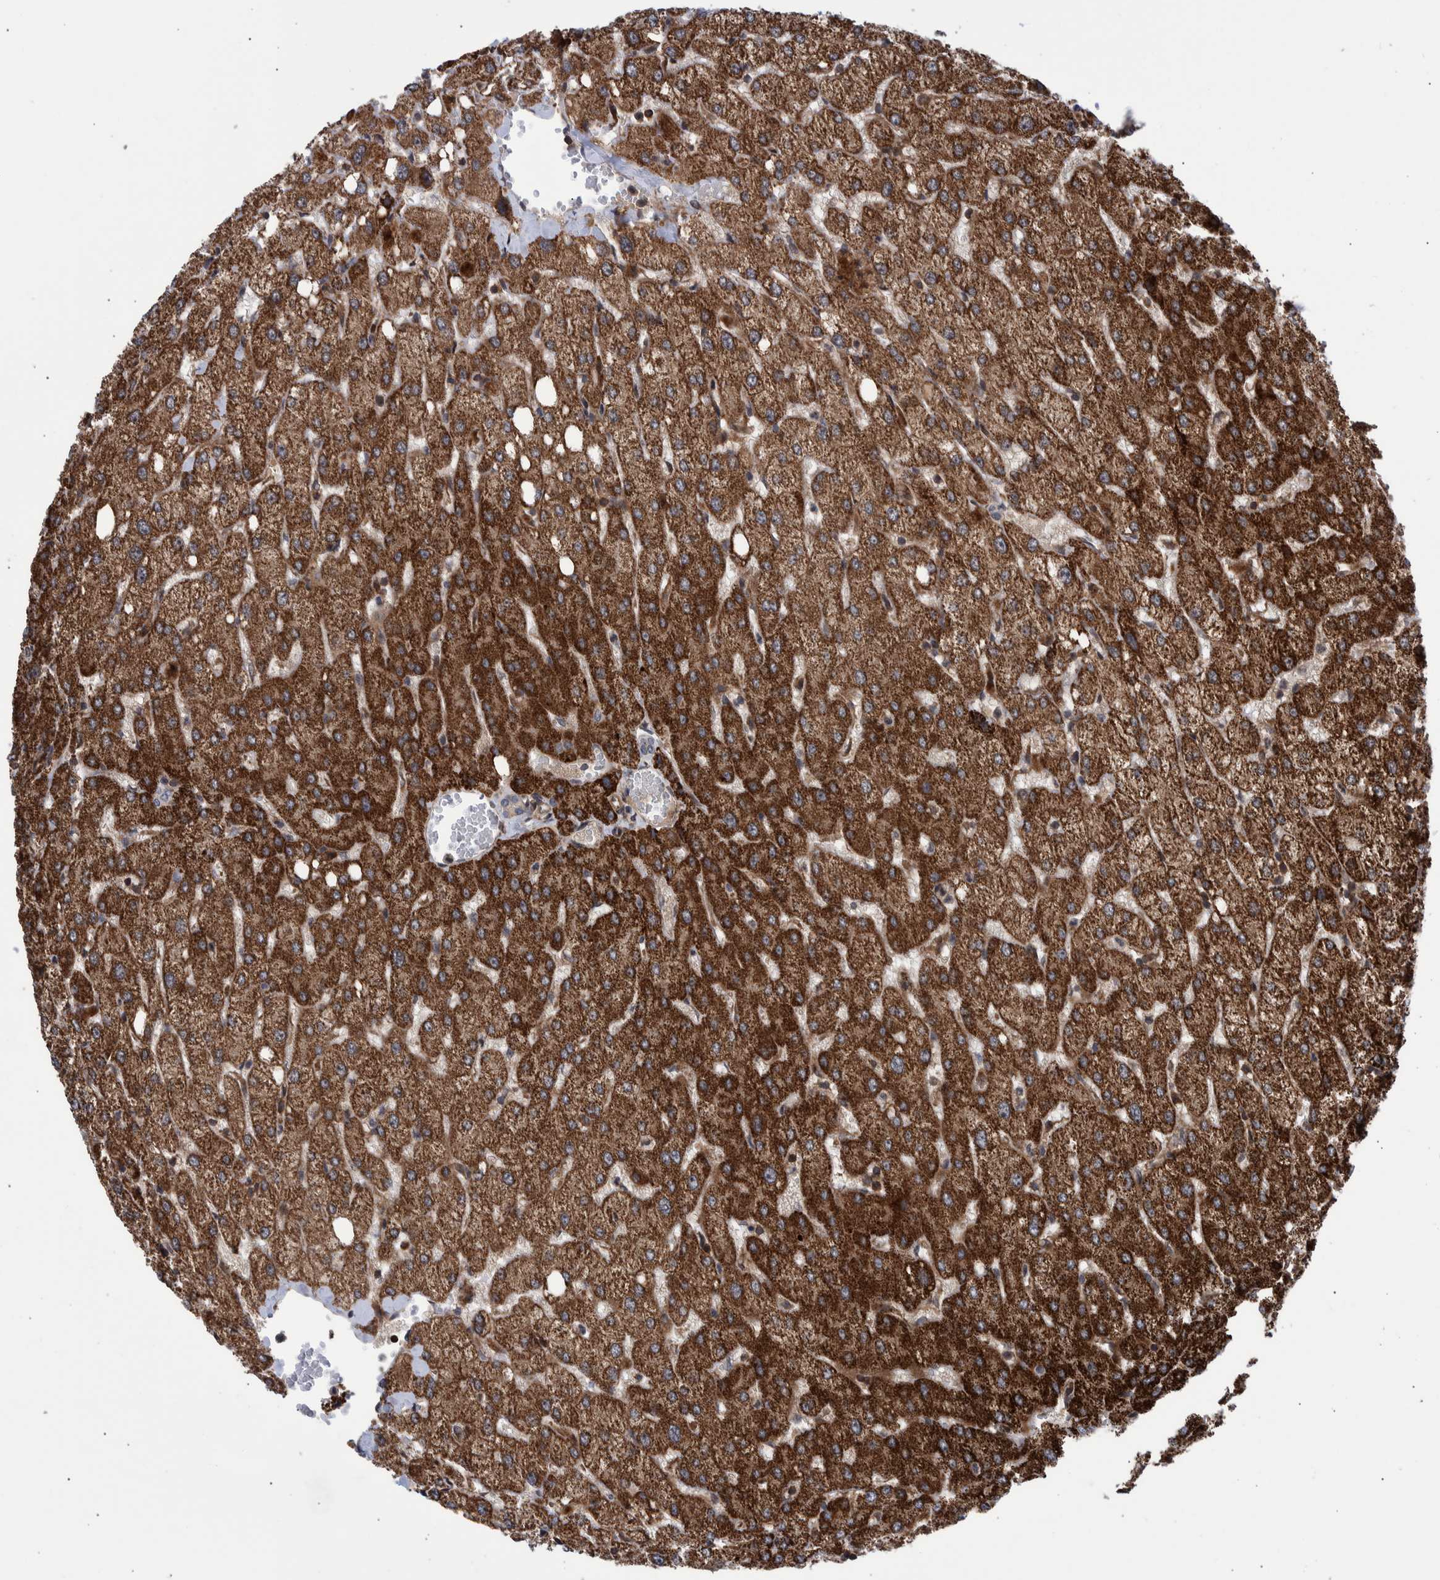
{"staining": {"intensity": "weak", "quantity": "<25%", "location": "cytoplasmic/membranous"}, "tissue": "liver", "cell_type": "Cholangiocytes", "image_type": "normal", "snomed": [{"axis": "morphology", "description": "Normal tissue, NOS"}, {"axis": "topography", "description": "Liver"}], "caption": "Immunohistochemistry of unremarkable liver exhibits no positivity in cholangiocytes.", "gene": "SHISA6", "patient": {"sex": "female", "age": 54}}